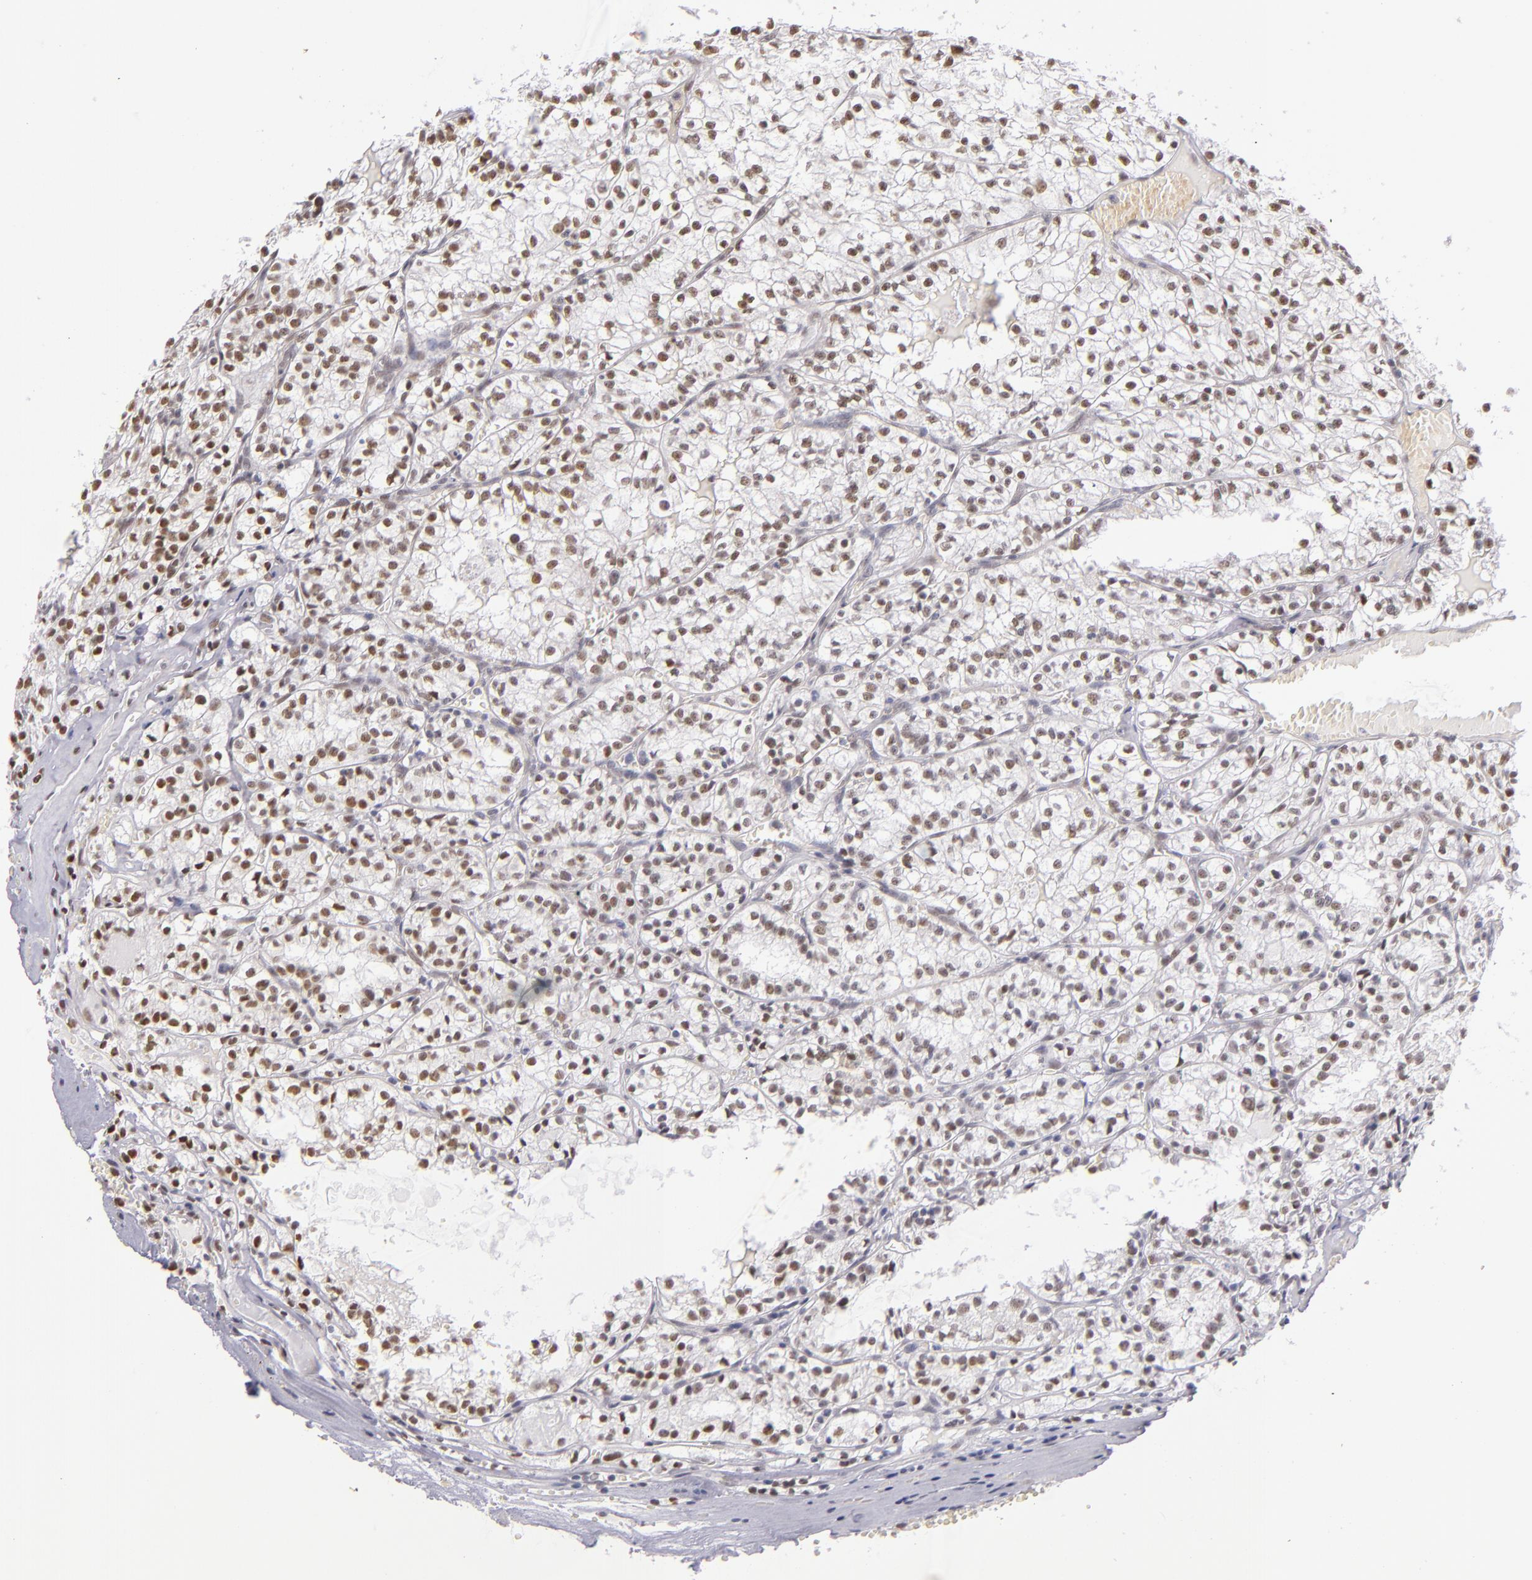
{"staining": {"intensity": "weak", "quantity": ">75%", "location": "nuclear"}, "tissue": "renal cancer", "cell_type": "Tumor cells", "image_type": "cancer", "snomed": [{"axis": "morphology", "description": "Adenocarcinoma, NOS"}, {"axis": "topography", "description": "Kidney"}], "caption": "Tumor cells demonstrate low levels of weak nuclear positivity in approximately >75% of cells in human renal adenocarcinoma.", "gene": "NCOR2", "patient": {"sex": "male", "age": 61}}